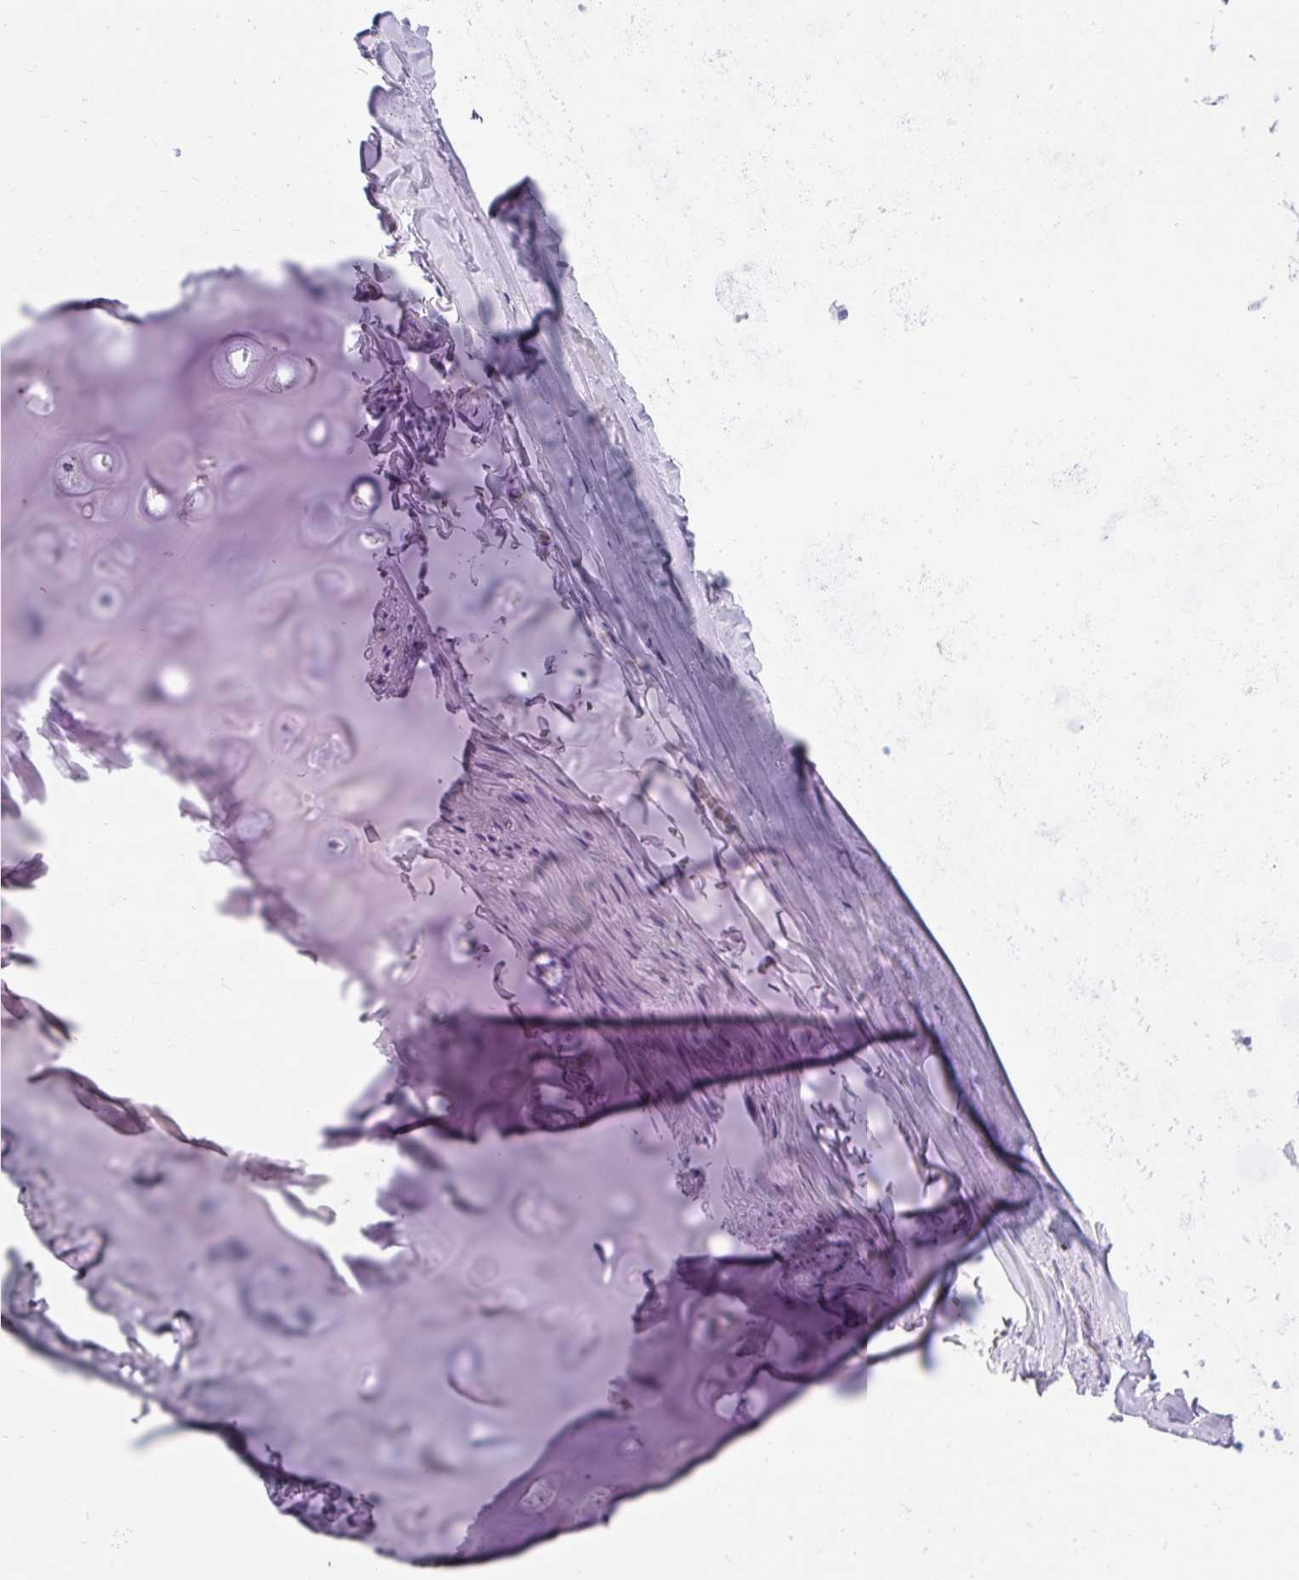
{"staining": {"intensity": "negative", "quantity": "none", "location": "none"}, "tissue": "adipose tissue", "cell_type": "Adipocytes", "image_type": "normal", "snomed": [{"axis": "morphology", "description": "Normal tissue, NOS"}, {"axis": "topography", "description": "Cartilage tissue"}, {"axis": "topography", "description": "Bronchus"}, {"axis": "topography", "description": "Peripheral nerve tissue"}], "caption": "This is an immunohistochemistry (IHC) histopathology image of benign human adipose tissue. There is no staining in adipocytes.", "gene": "PVALB", "patient": {"sex": "male", "age": 67}}